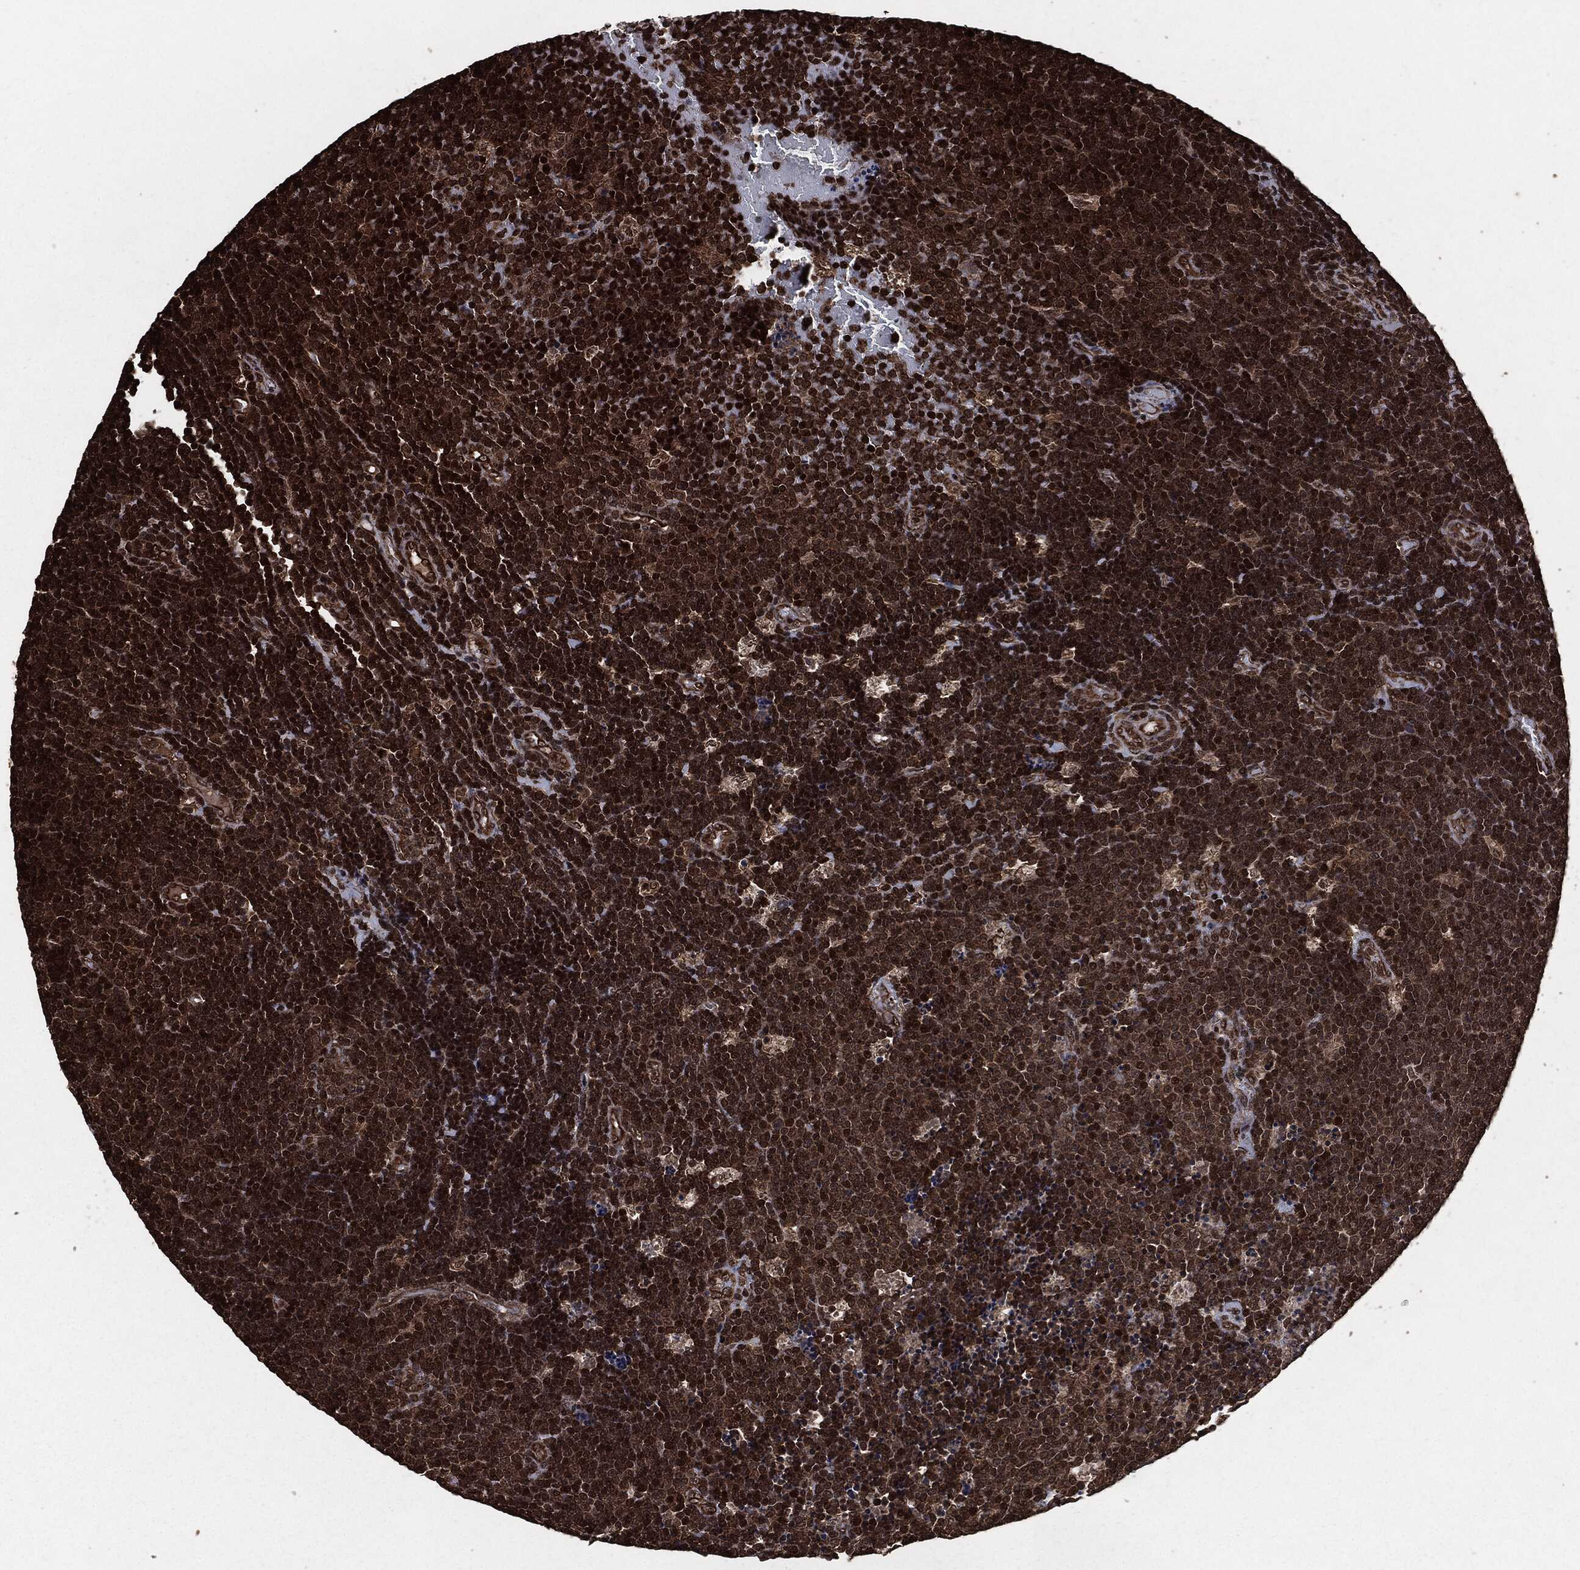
{"staining": {"intensity": "strong", "quantity": "25%-75%", "location": "nuclear"}, "tissue": "lymphoma", "cell_type": "Tumor cells", "image_type": "cancer", "snomed": [{"axis": "morphology", "description": "Malignant lymphoma, non-Hodgkin's type, Low grade"}, {"axis": "topography", "description": "Brain"}], "caption": "Lymphoma stained with a protein marker exhibits strong staining in tumor cells.", "gene": "EGFR", "patient": {"sex": "female", "age": 66}}